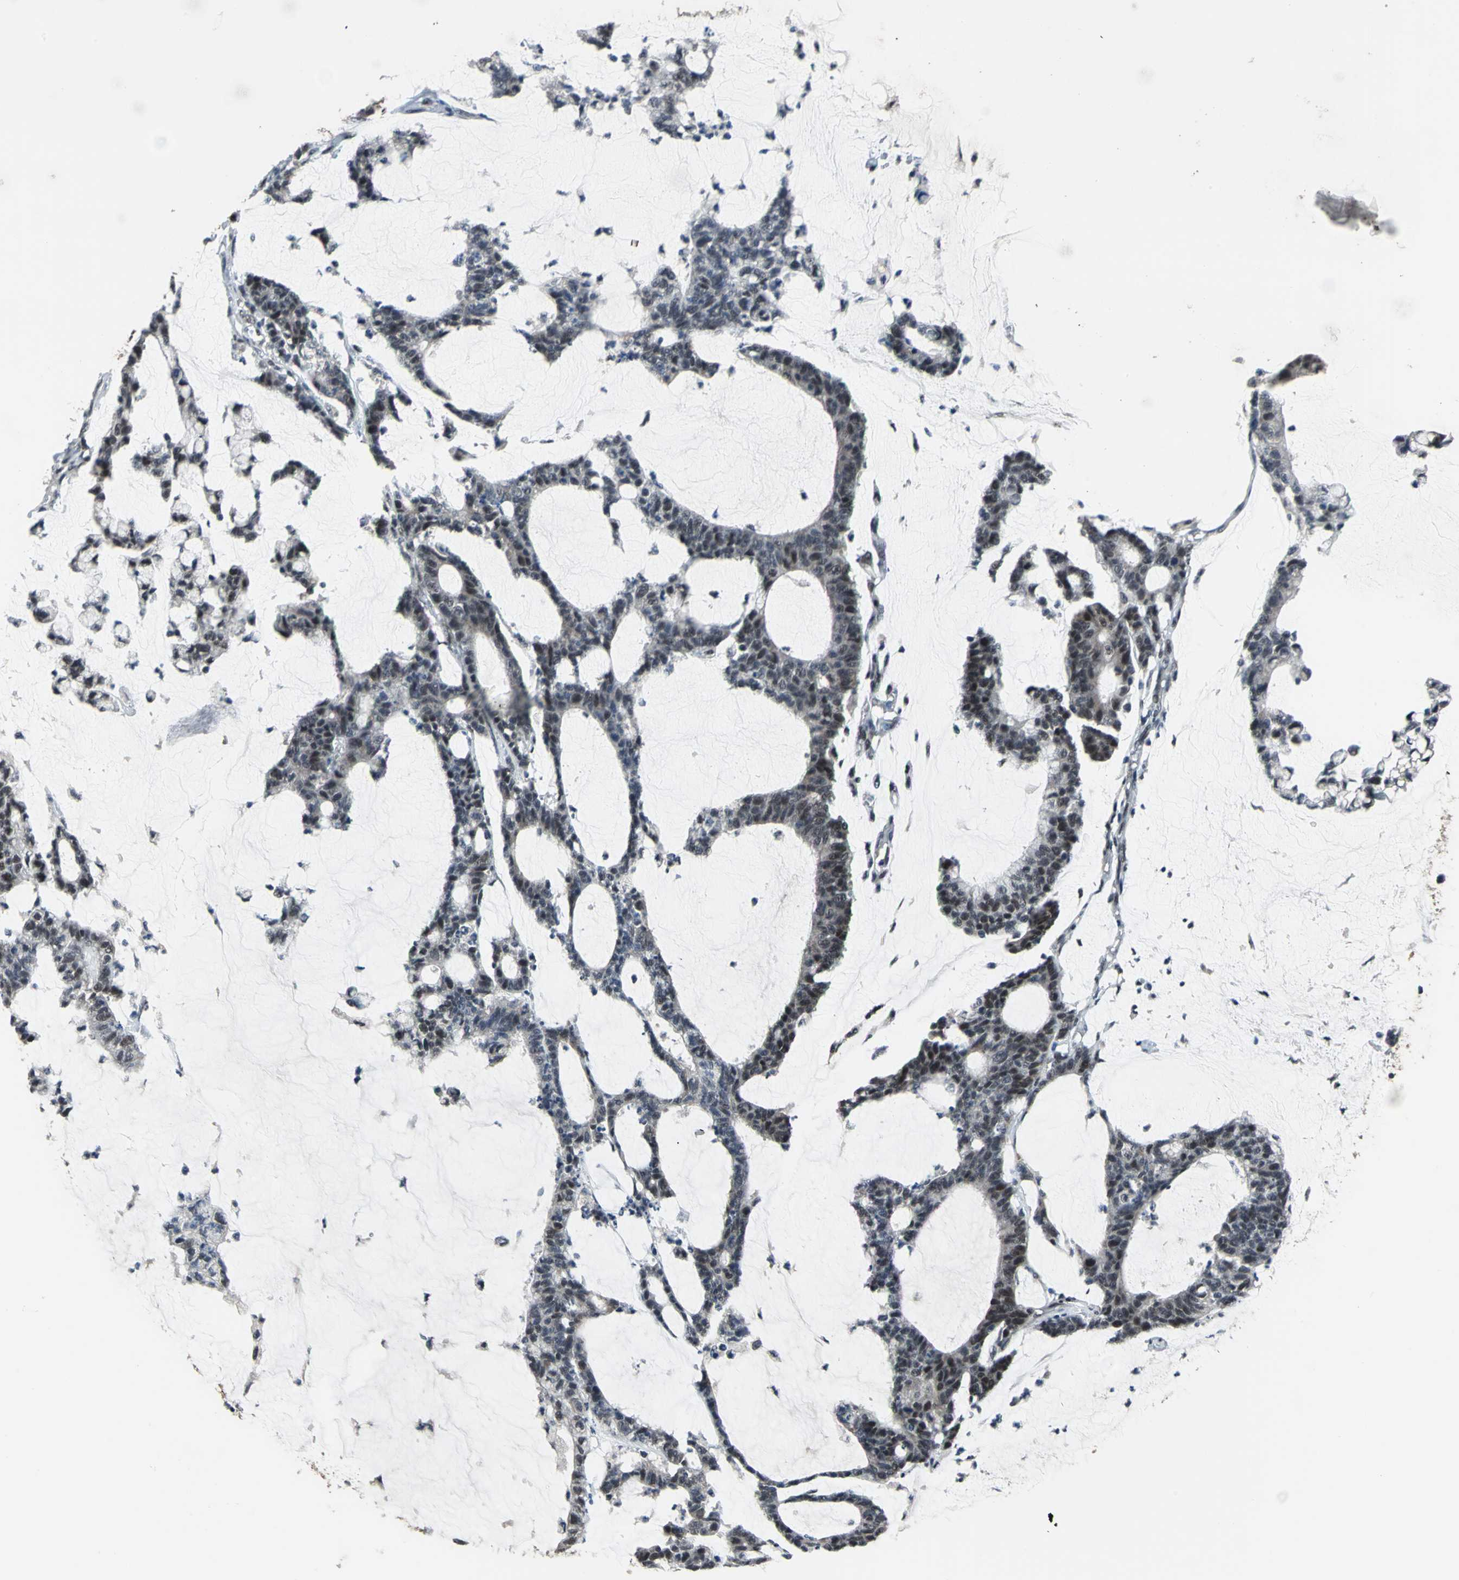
{"staining": {"intensity": "weak", "quantity": "<25%", "location": "cytoplasmic/membranous"}, "tissue": "colorectal cancer", "cell_type": "Tumor cells", "image_type": "cancer", "snomed": [{"axis": "morphology", "description": "Adenocarcinoma, NOS"}, {"axis": "topography", "description": "Colon"}], "caption": "Colorectal cancer was stained to show a protein in brown. There is no significant positivity in tumor cells.", "gene": "ELF2", "patient": {"sex": "female", "age": 84}}